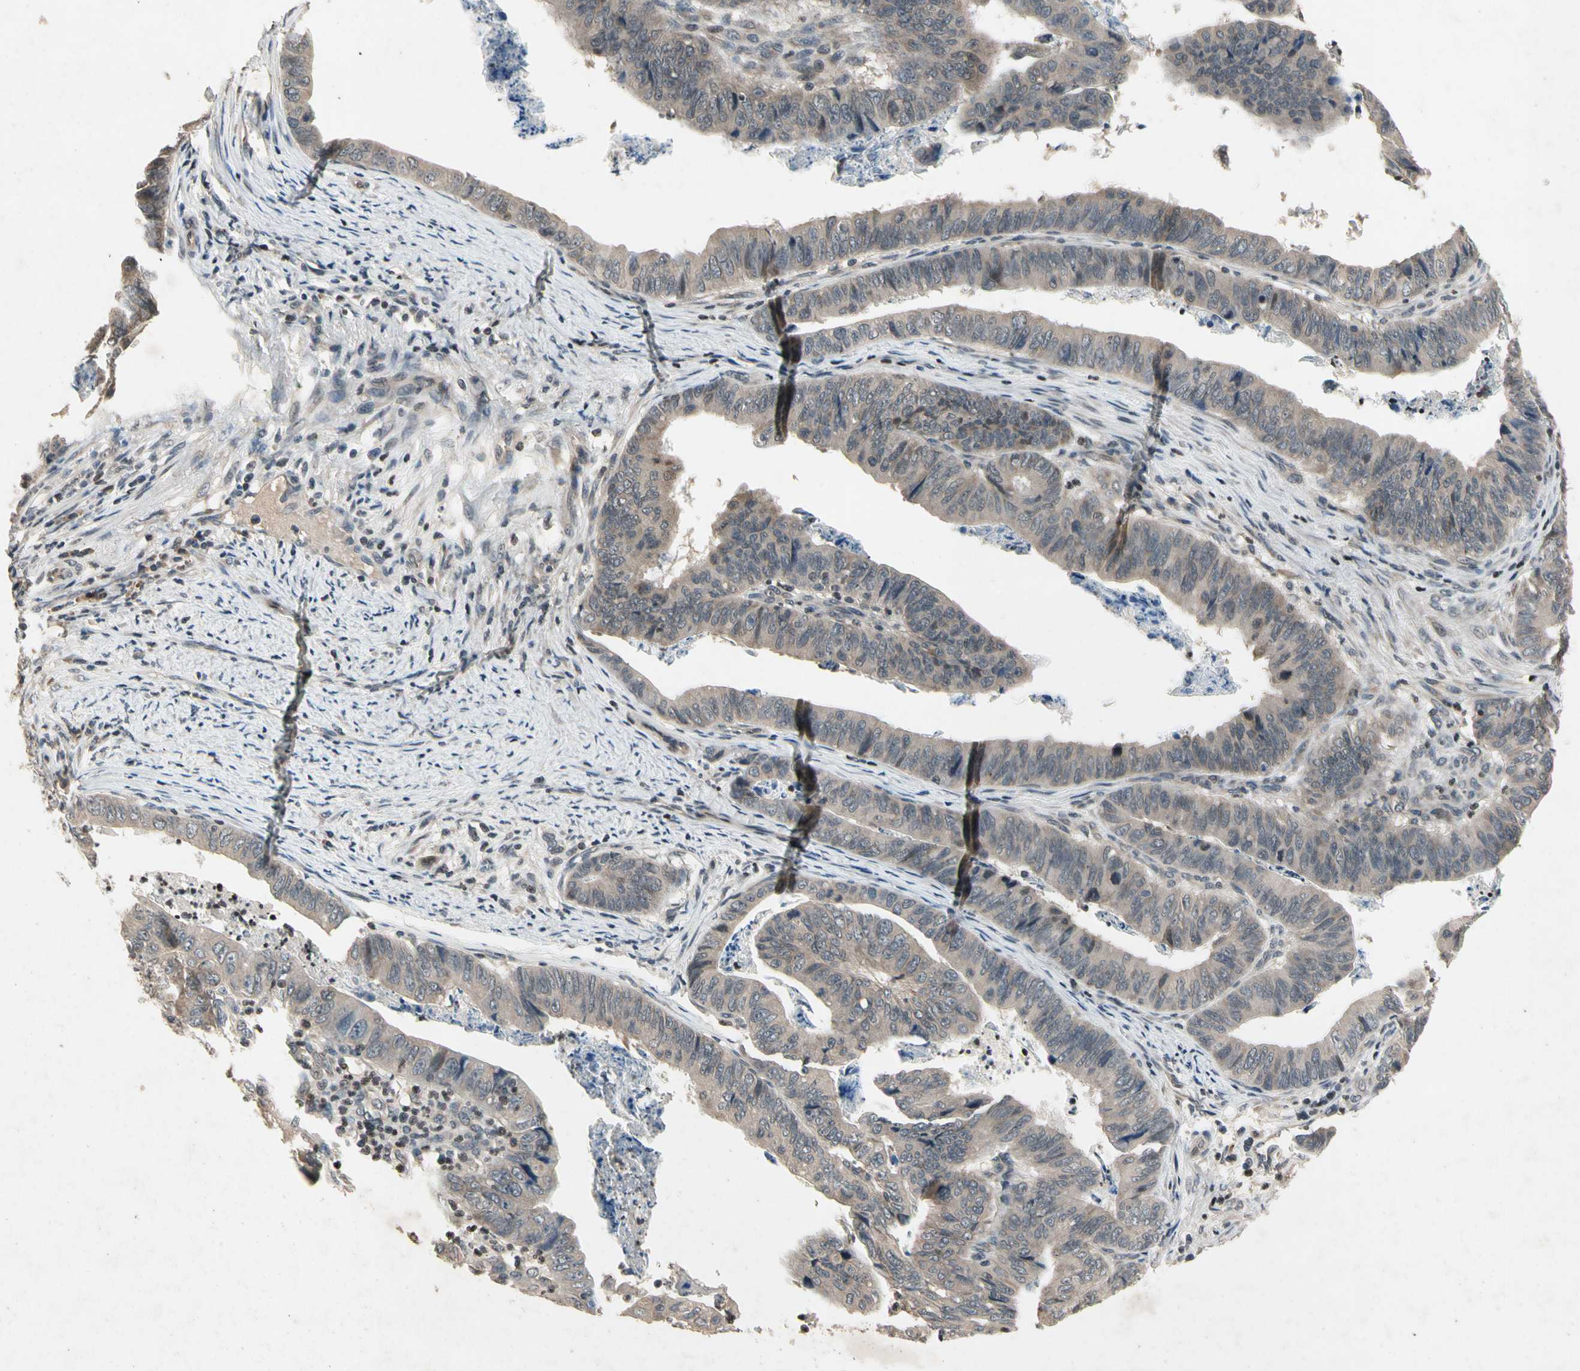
{"staining": {"intensity": "weak", "quantity": ">75%", "location": "cytoplasmic/membranous"}, "tissue": "stomach cancer", "cell_type": "Tumor cells", "image_type": "cancer", "snomed": [{"axis": "morphology", "description": "Adenocarcinoma, NOS"}, {"axis": "topography", "description": "Stomach, lower"}], "caption": "Immunohistochemical staining of adenocarcinoma (stomach) displays low levels of weak cytoplasmic/membranous staining in approximately >75% of tumor cells.", "gene": "DPY19L3", "patient": {"sex": "male", "age": 77}}